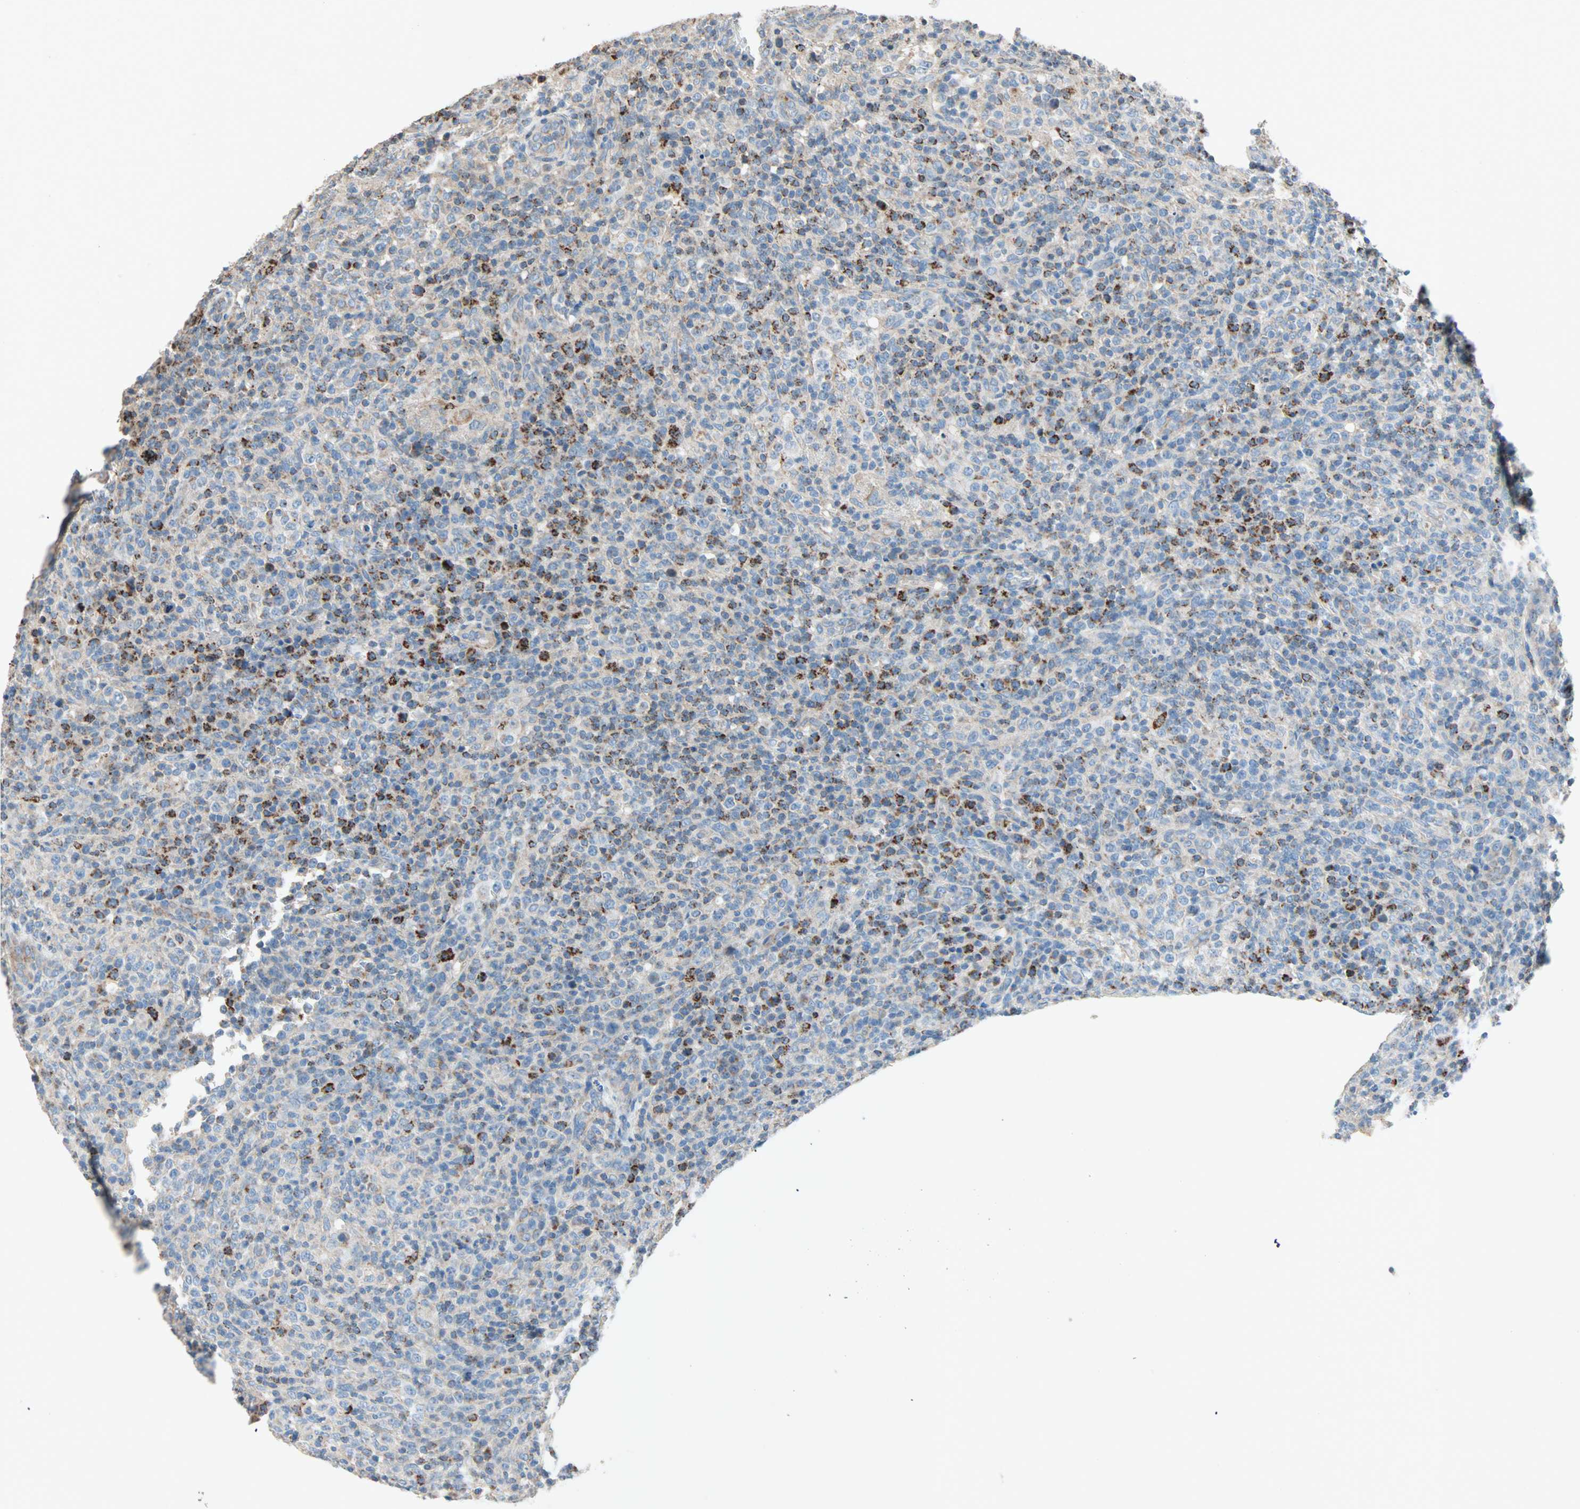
{"staining": {"intensity": "moderate", "quantity": "<25%", "location": "cytoplasmic/membranous"}, "tissue": "lymphoma", "cell_type": "Tumor cells", "image_type": "cancer", "snomed": [{"axis": "morphology", "description": "Malignant lymphoma, non-Hodgkin's type, High grade"}, {"axis": "topography", "description": "Lymph node"}], "caption": "A brown stain labels moderate cytoplasmic/membranous expression of a protein in human high-grade malignant lymphoma, non-Hodgkin's type tumor cells.", "gene": "ACVRL1", "patient": {"sex": "female", "age": 76}}